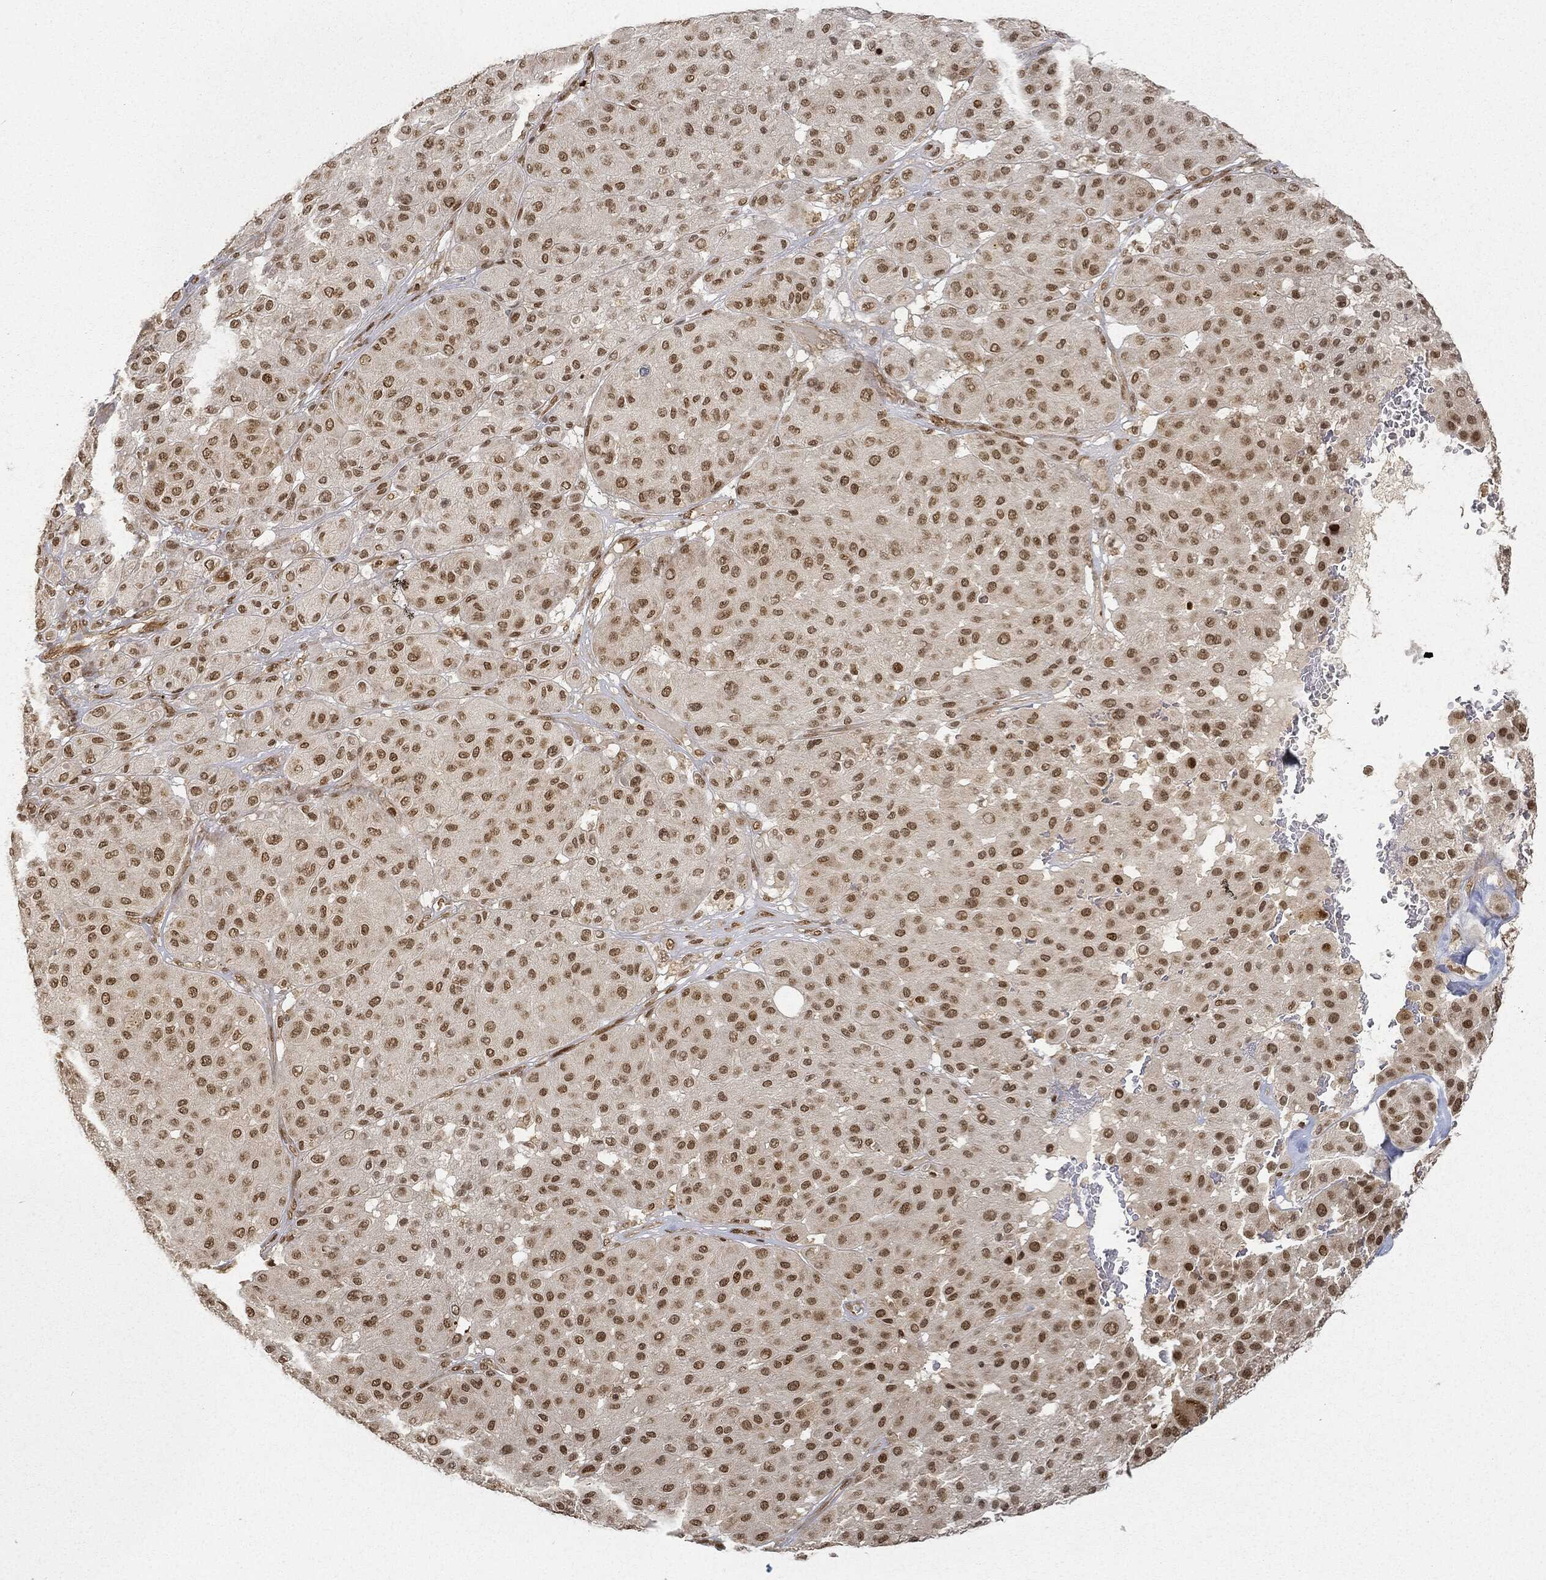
{"staining": {"intensity": "moderate", "quantity": ">75%", "location": "nuclear"}, "tissue": "melanoma", "cell_type": "Tumor cells", "image_type": "cancer", "snomed": [{"axis": "morphology", "description": "Malignant melanoma, Metastatic site"}, {"axis": "topography", "description": "Smooth muscle"}], "caption": "IHC (DAB) staining of melanoma shows moderate nuclear protein positivity in about >75% of tumor cells.", "gene": "CIB1", "patient": {"sex": "male", "age": 41}}